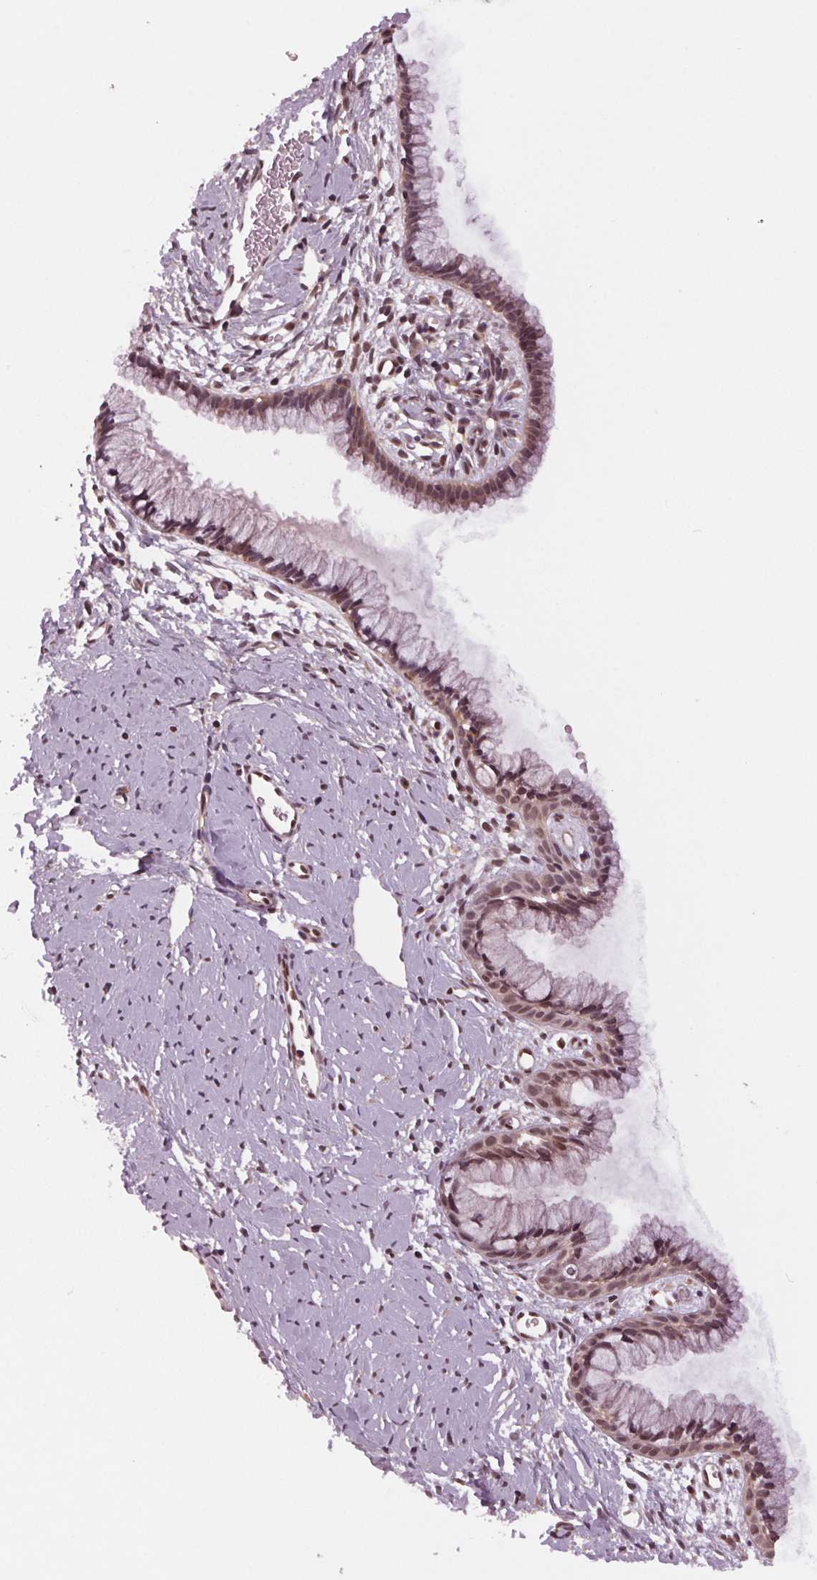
{"staining": {"intensity": "moderate", "quantity": ">75%", "location": "nuclear"}, "tissue": "cervix", "cell_type": "Glandular cells", "image_type": "normal", "snomed": [{"axis": "morphology", "description": "Normal tissue, NOS"}, {"axis": "topography", "description": "Cervix"}], "caption": "Immunohistochemical staining of unremarkable human cervix reveals medium levels of moderate nuclear staining in about >75% of glandular cells.", "gene": "STAT3", "patient": {"sex": "female", "age": 40}}